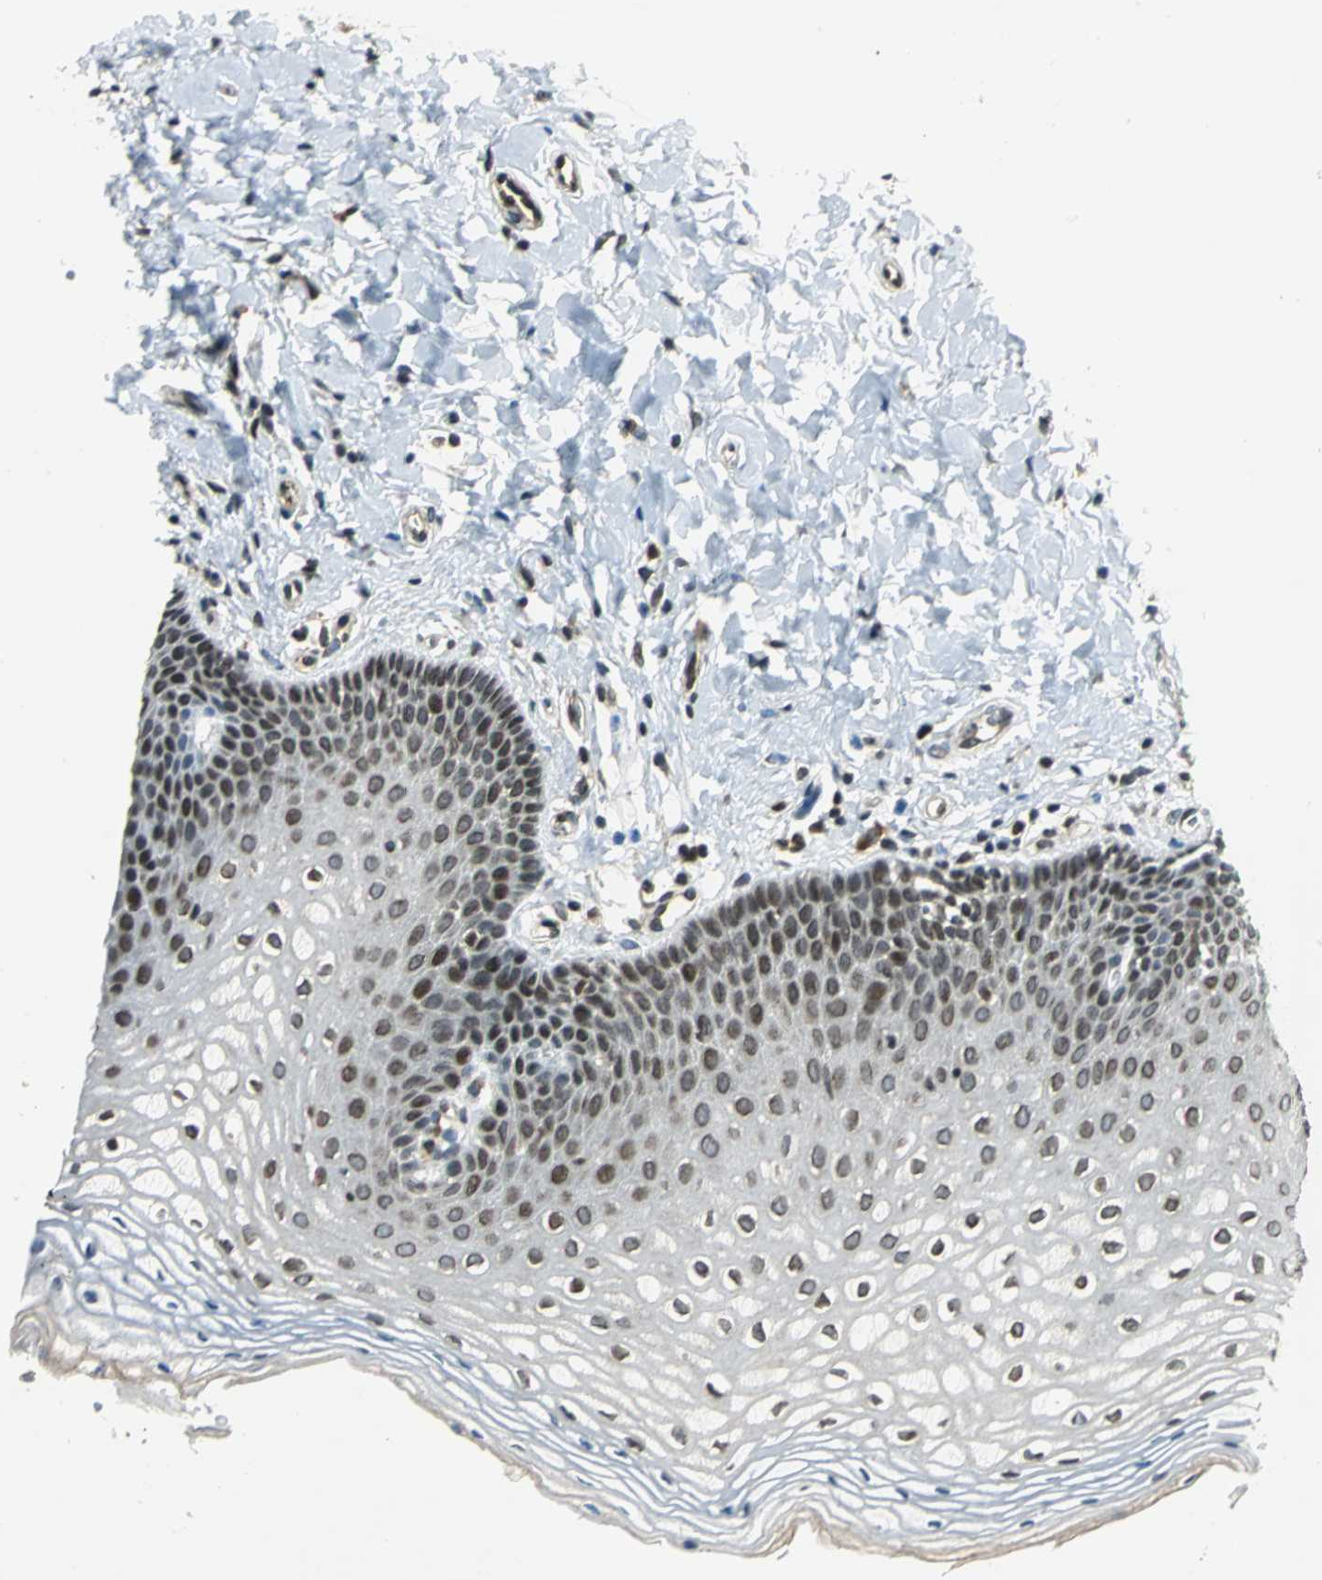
{"staining": {"intensity": "moderate", "quantity": "25%-75%", "location": "nuclear"}, "tissue": "vagina", "cell_type": "Squamous epithelial cells", "image_type": "normal", "snomed": [{"axis": "morphology", "description": "Normal tissue, NOS"}, {"axis": "topography", "description": "Vagina"}], "caption": "High-power microscopy captured an immunohistochemistry micrograph of unremarkable vagina, revealing moderate nuclear staining in about 25%-75% of squamous epithelial cells.", "gene": "BRIP1", "patient": {"sex": "female", "age": 55}}